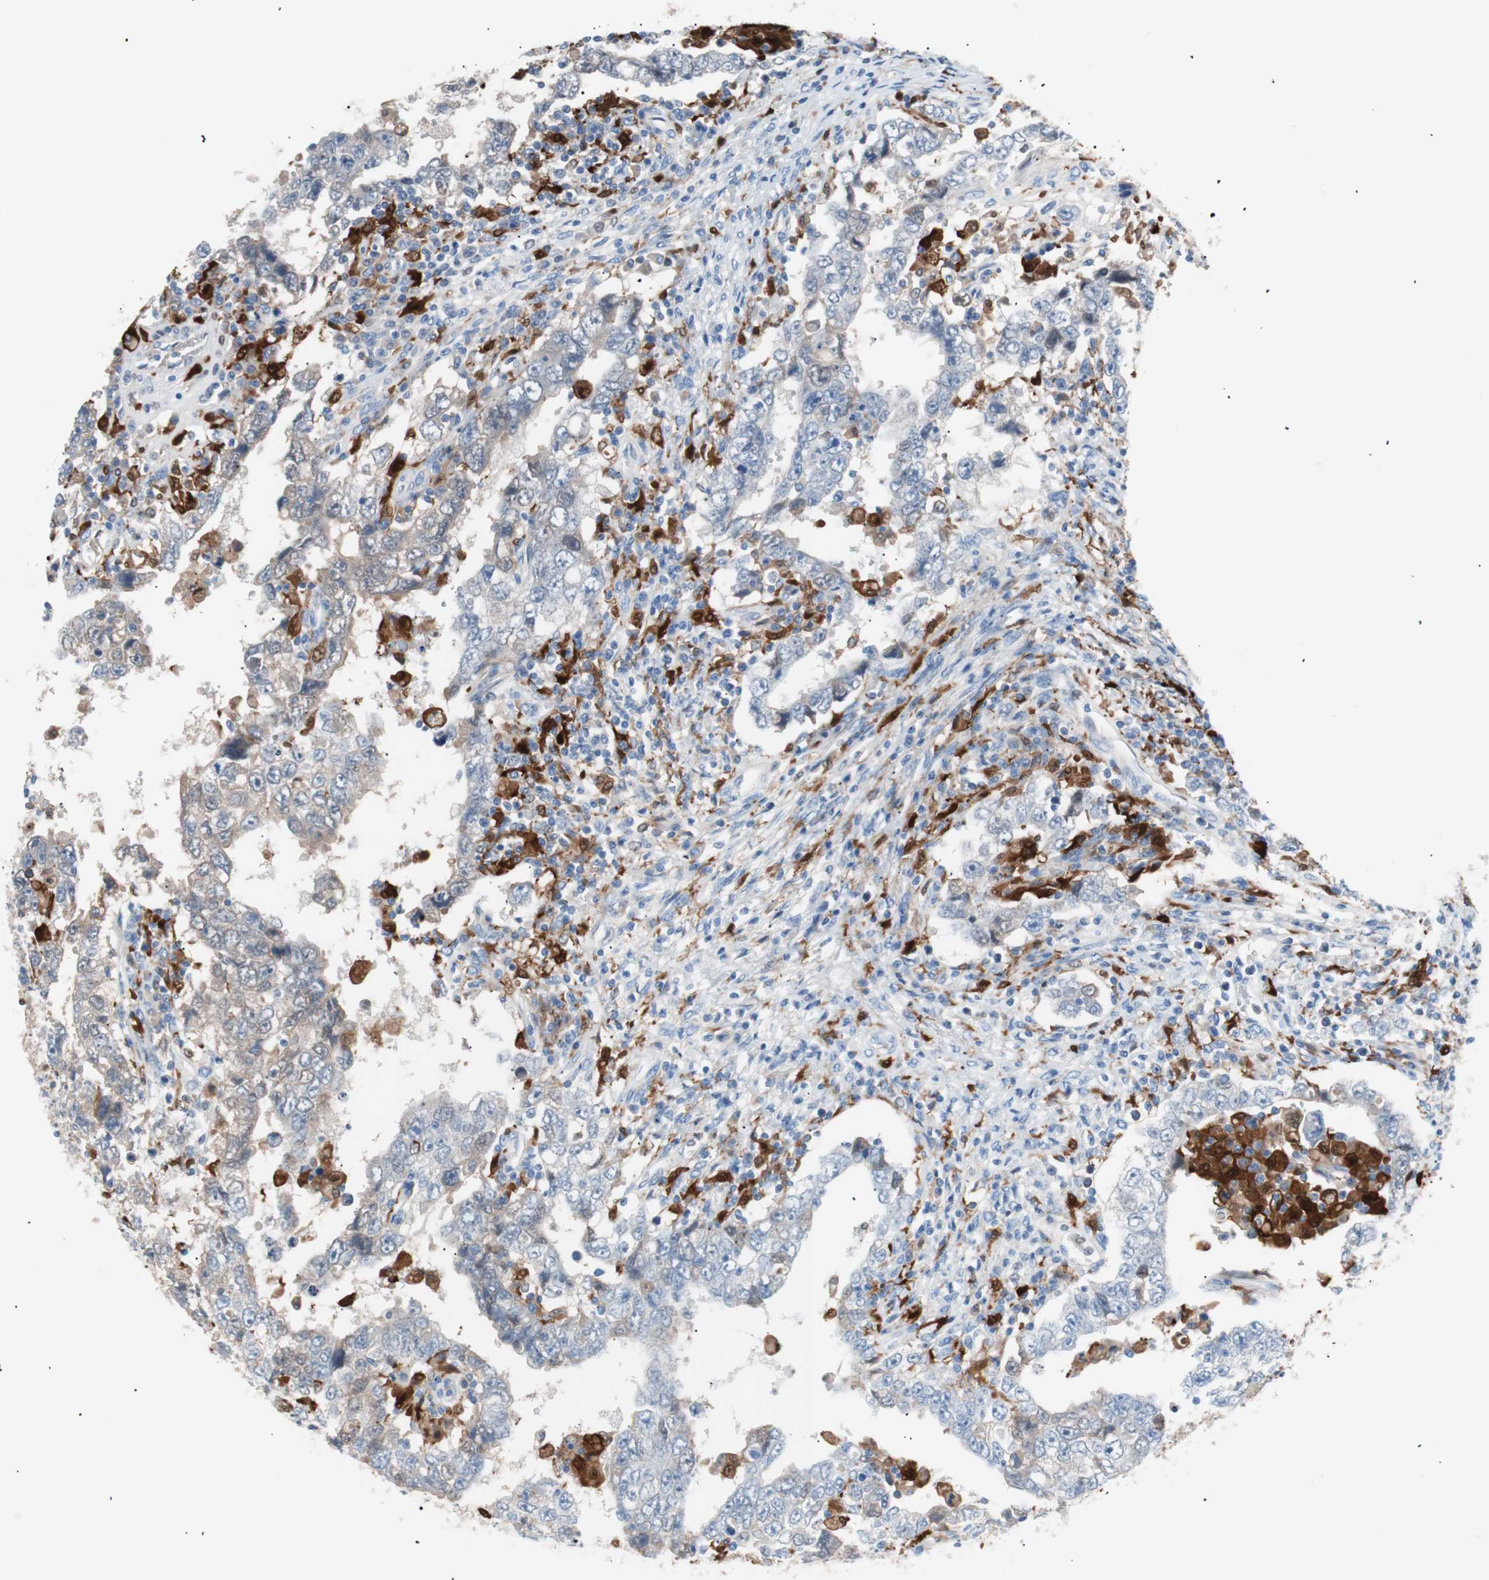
{"staining": {"intensity": "moderate", "quantity": "25%-75%", "location": "cytoplasmic/membranous"}, "tissue": "testis cancer", "cell_type": "Tumor cells", "image_type": "cancer", "snomed": [{"axis": "morphology", "description": "Carcinoma, Embryonal, NOS"}, {"axis": "topography", "description": "Testis"}], "caption": "A high-resolution image shows IHC staining of testis cancer (embryonal carcinoma), which displays moderate cytoplasmic/membranous staining in about 25%-75% of tumor cells.", "gene": "IL18", "patient": {"sex": "male", "age": 26}}